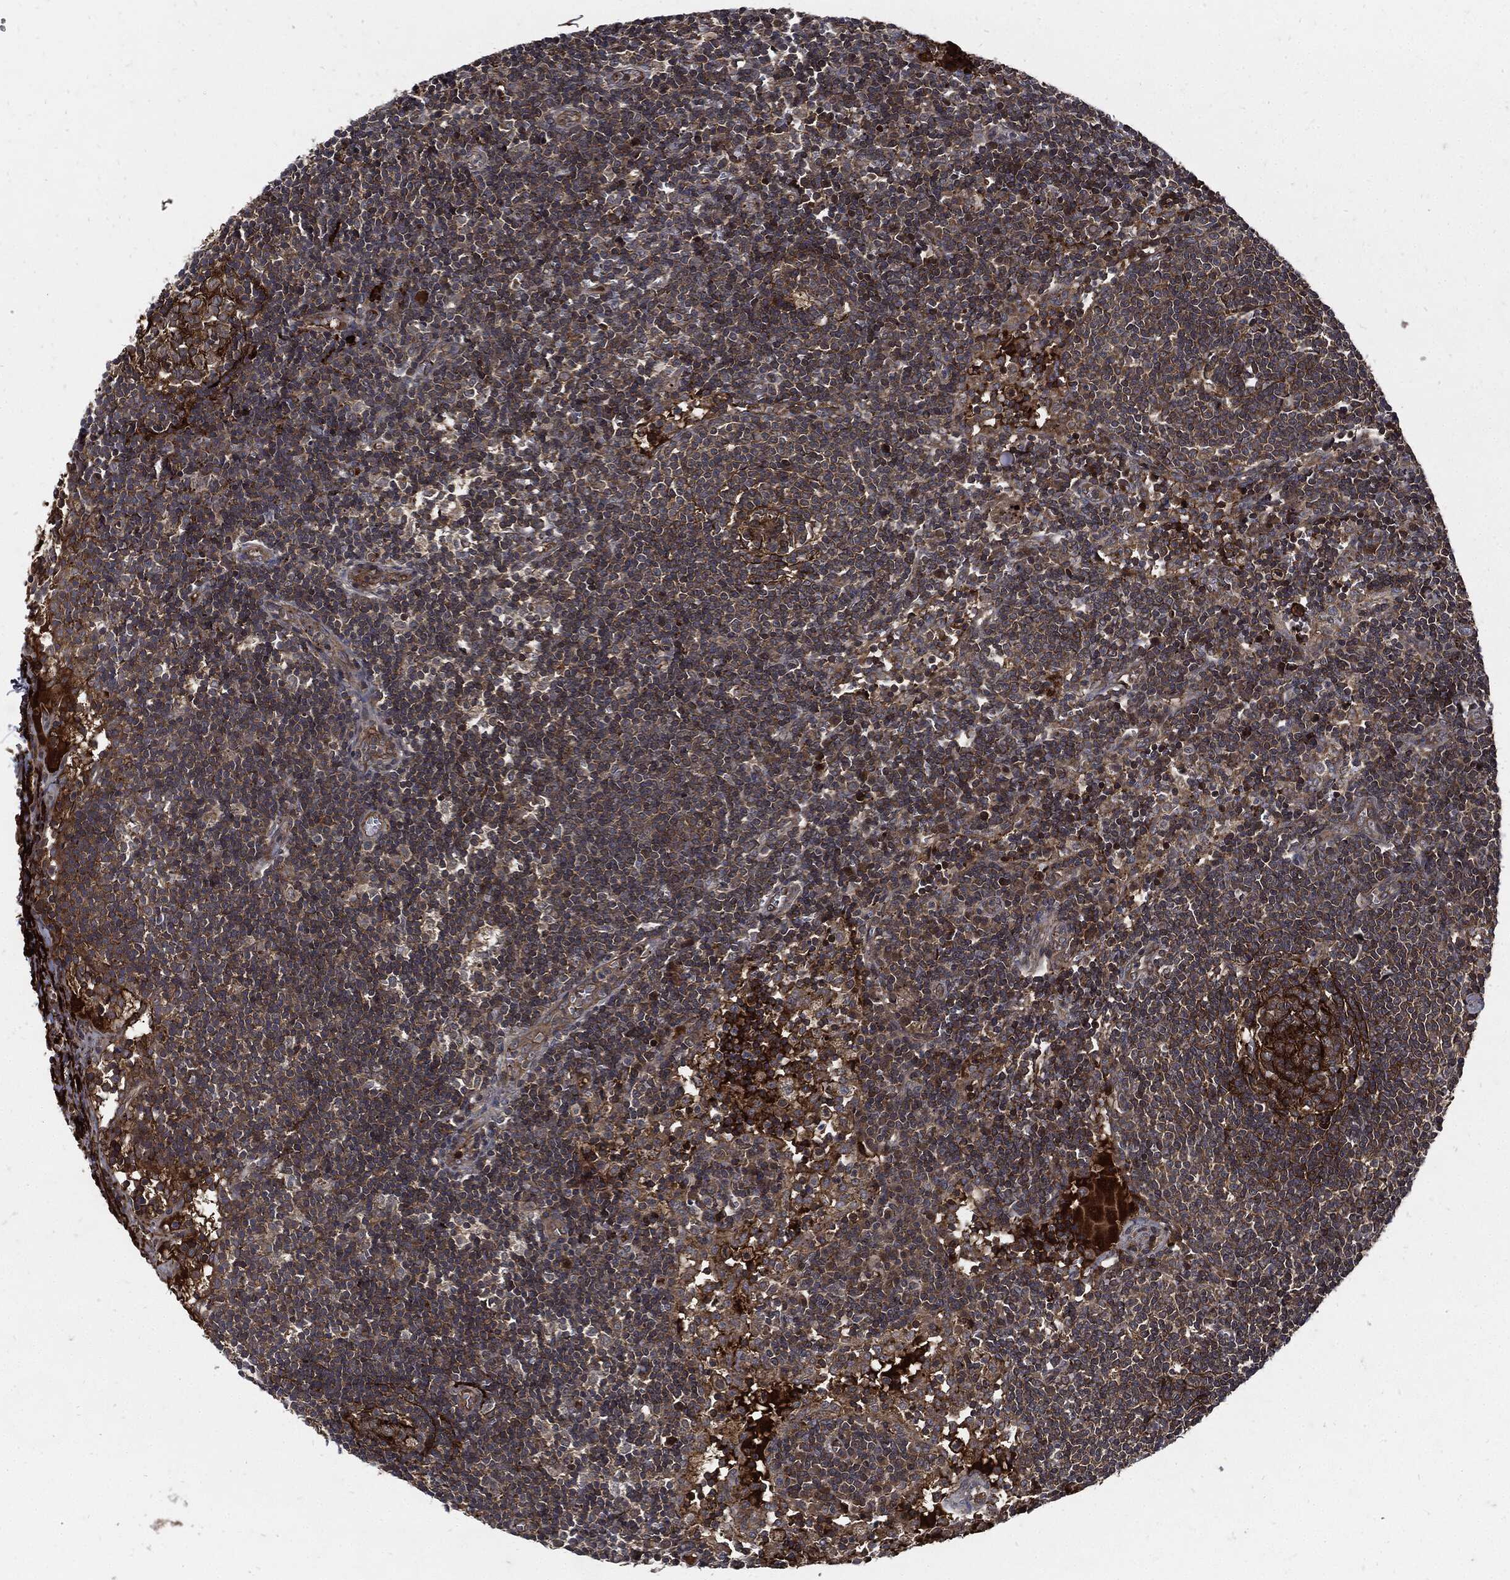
{"staining": {"intensity": "strong", "quantity": ">75%", "location": "cytoplasmic/membranous"}, "tissue": "lymph node", "cell_type": "Germinal center cells", "image_type": "normal", "snomed": [{"axis": "morphology", "description": "Normal tissue, NOS"}, {"axis": "morphology", "description": "Adenocarcinoma, NOS"}, {"axis": "topography", "description": "Lymph node"}, {"axis": "topography", "description": "Pancreas"}], "caption": "Lymph node stained with a brown dye shows strong cytoplasmic/membranous positive staining in approximately >75% of germinal center cells.", "gene": "CLU", "patient": {"sex": "female", "age": 58}}